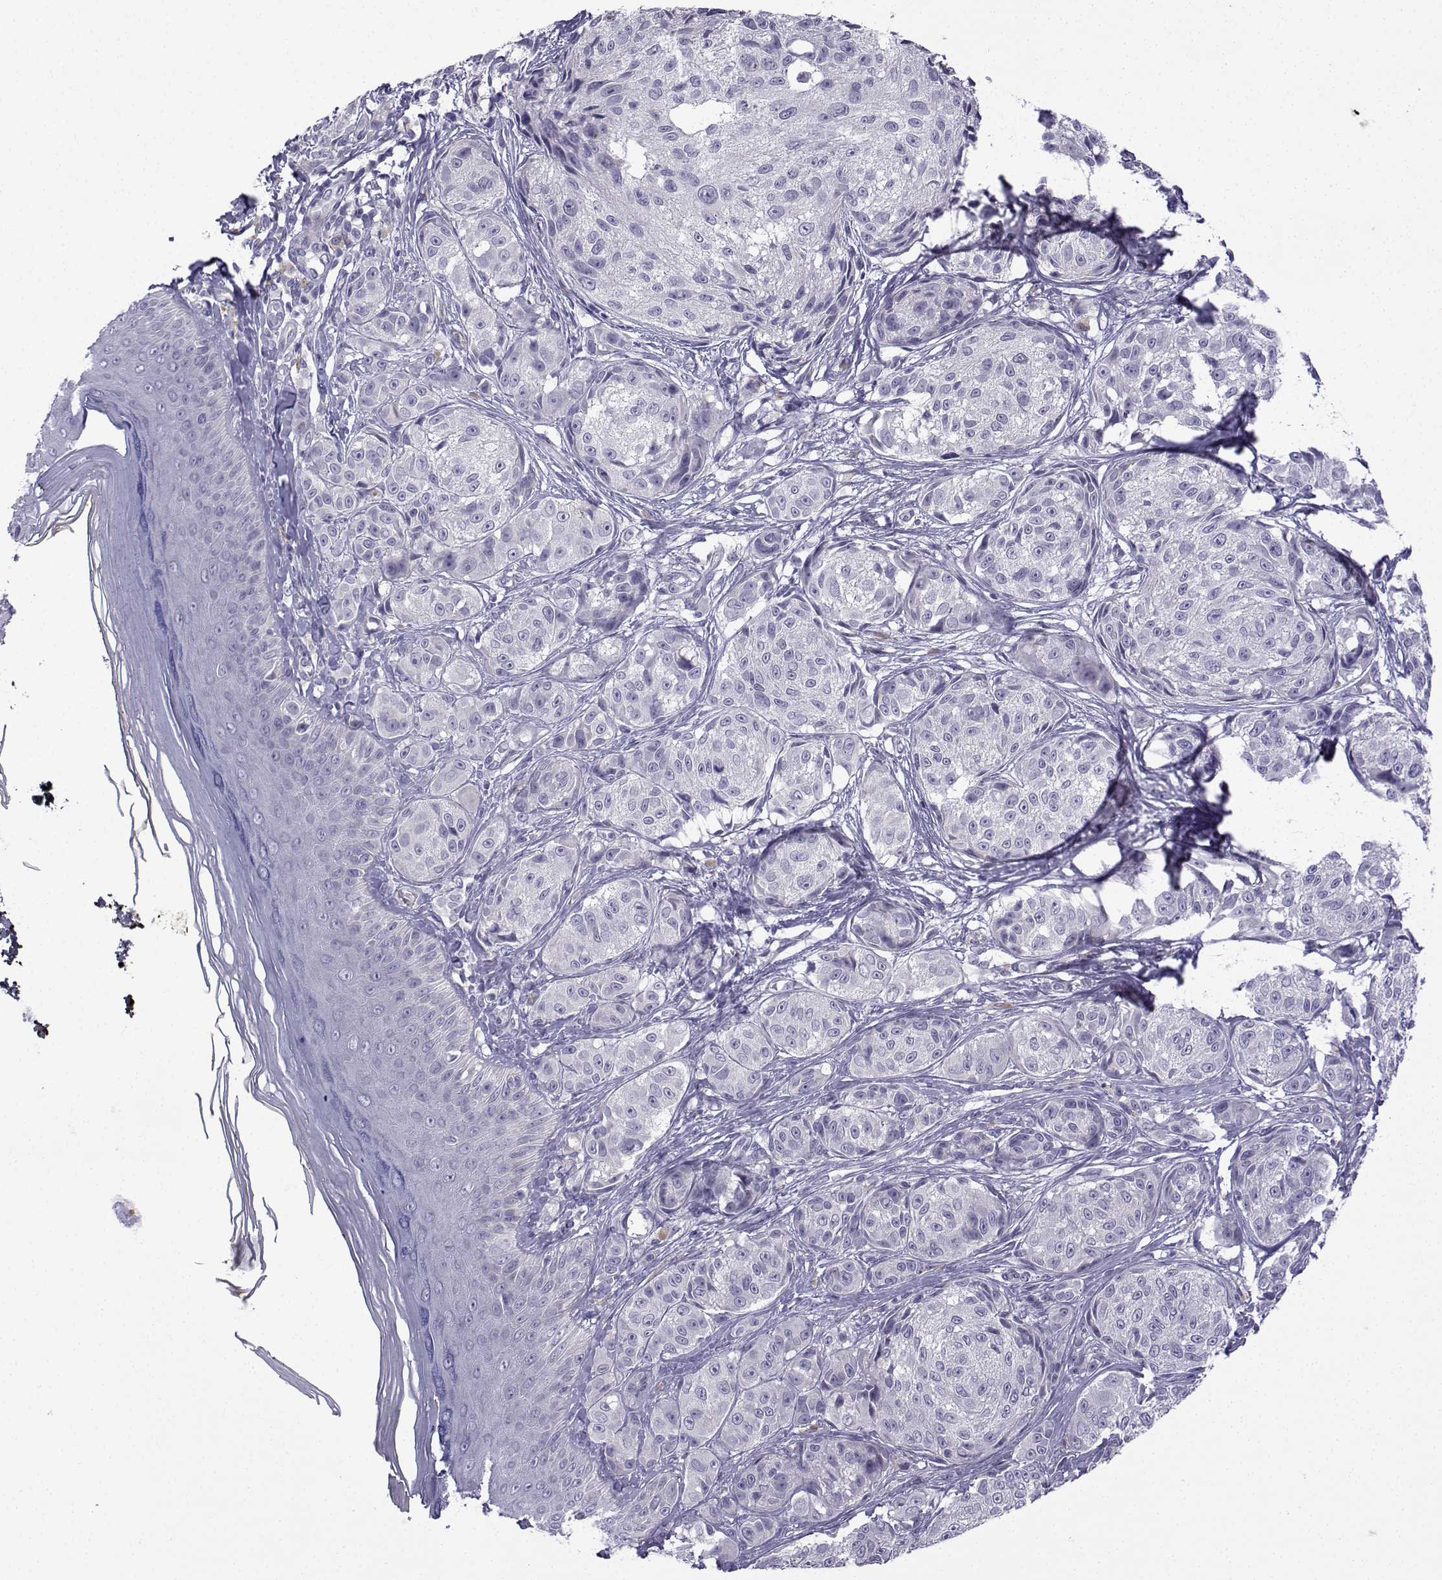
{"staining": {"intensity": "negative", "quantity": "none", "location": "none"}, "tissue": "melanoma", "cell_type": "Tumor cells", "image_type": "cancer", "snomed": [{"axis": "morphology", "description": "Malignant melanoma, NOS"}, {"axis": "topography", "description": "Skin"}], "caption": "Immunohistochemical staining of human melanoma exhibits no significant staining in tumor cells.", "gene": "SPACA7", "patient": {"sex": "male", "age": 61}}